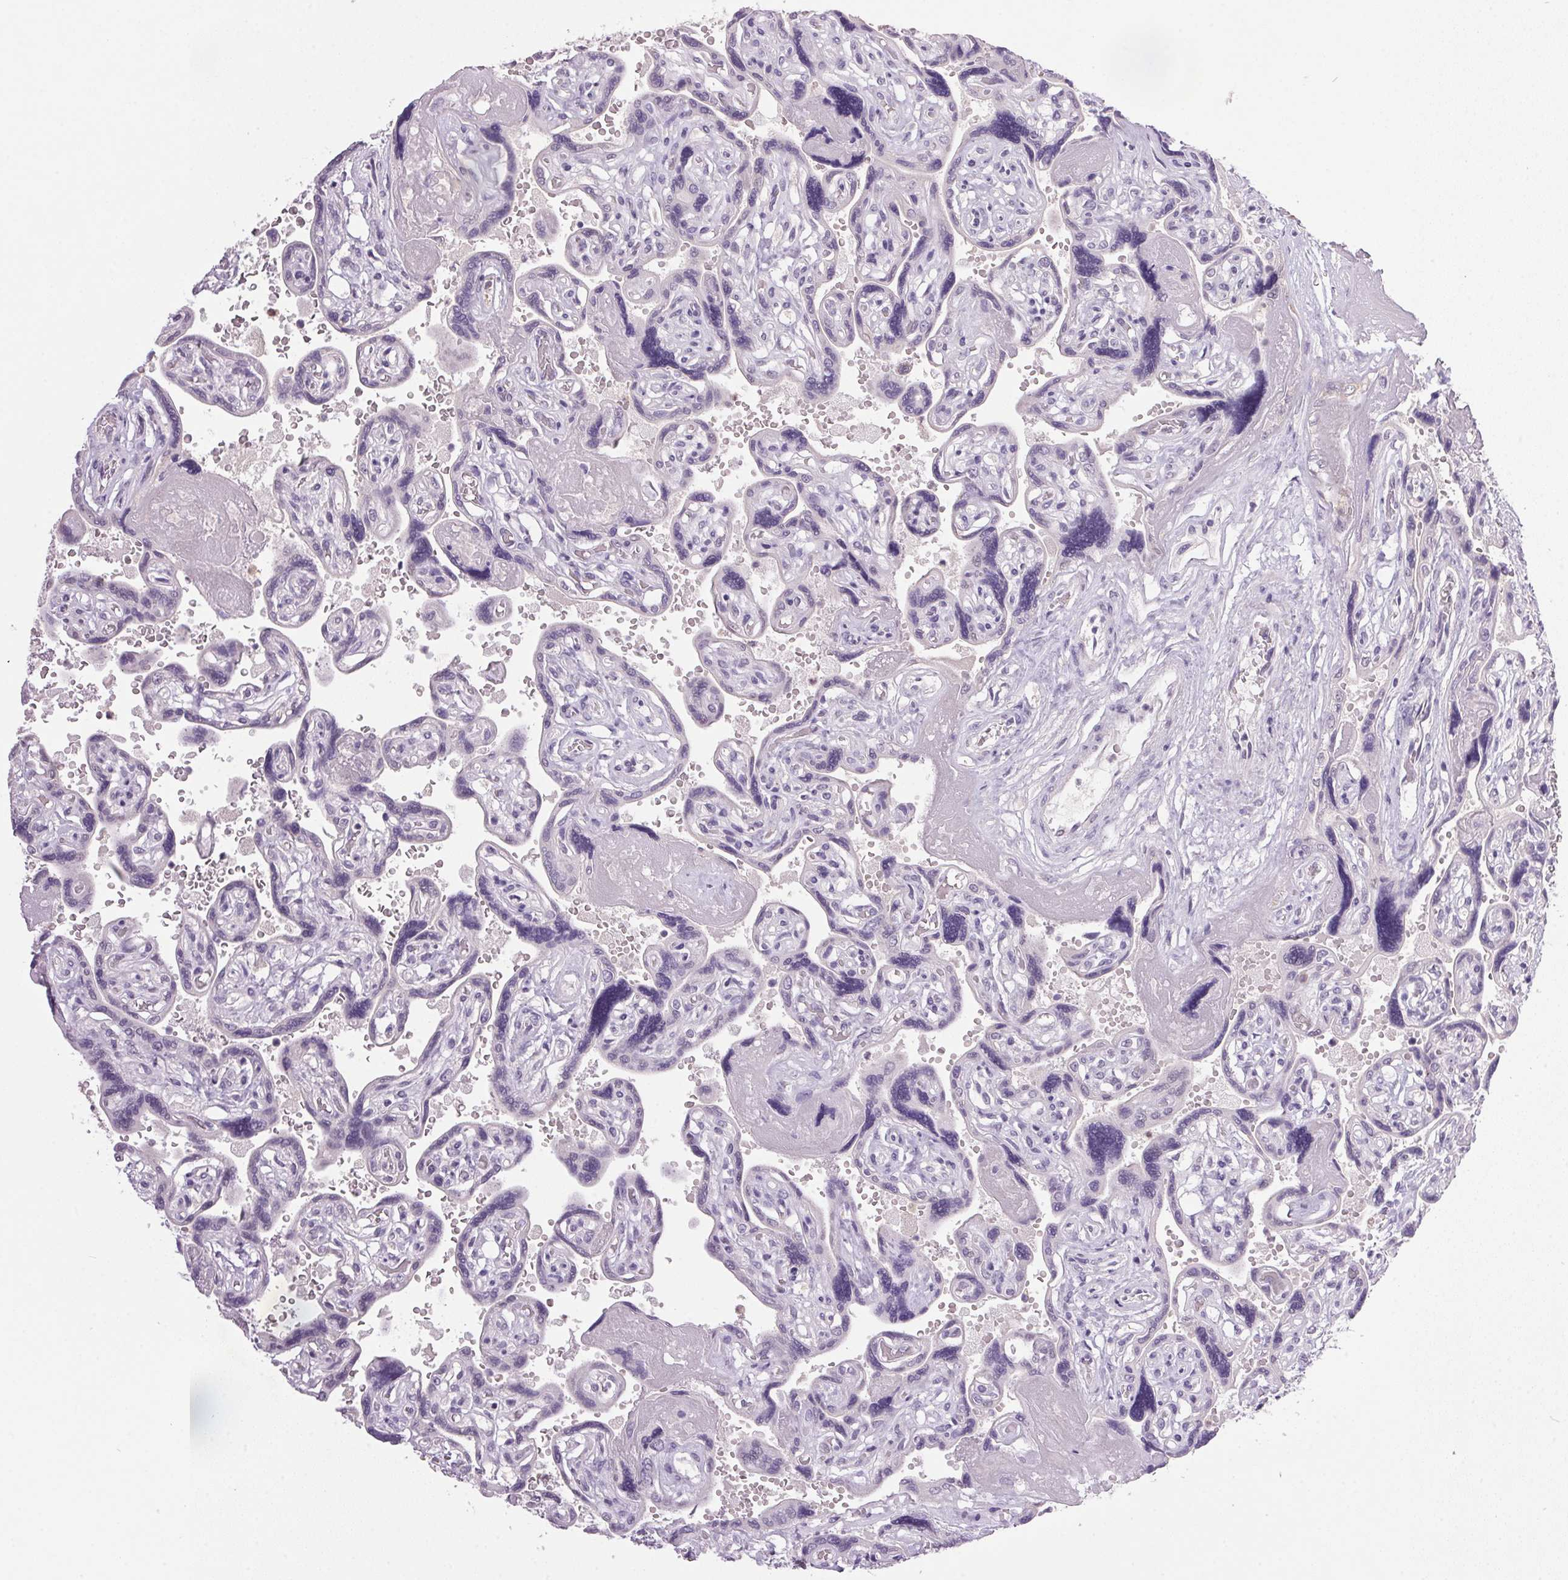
{"staining": {"intensity": "negative", "quantity": "none", "location": "none"}, "tissue": "placenta", "cell_type": "Decidual cells", "image_type": "normal", "snomed": [{"axis": "morphology", "description": "Normal tissue, NOS"}, {"axis": "topography", "description": "Placenta"}], "caption": "Decidual cells show no significant protein positivity in benign placenta. (Stains: DAB (3,3'-diaminobenzidine) immunohistochemistry (IHC) with hematoxylin counter stain, Microscopy: brightfield microscopy at high magnification).", "gene": "TRDN", "patient": {"sex": "female", "age": 32}}